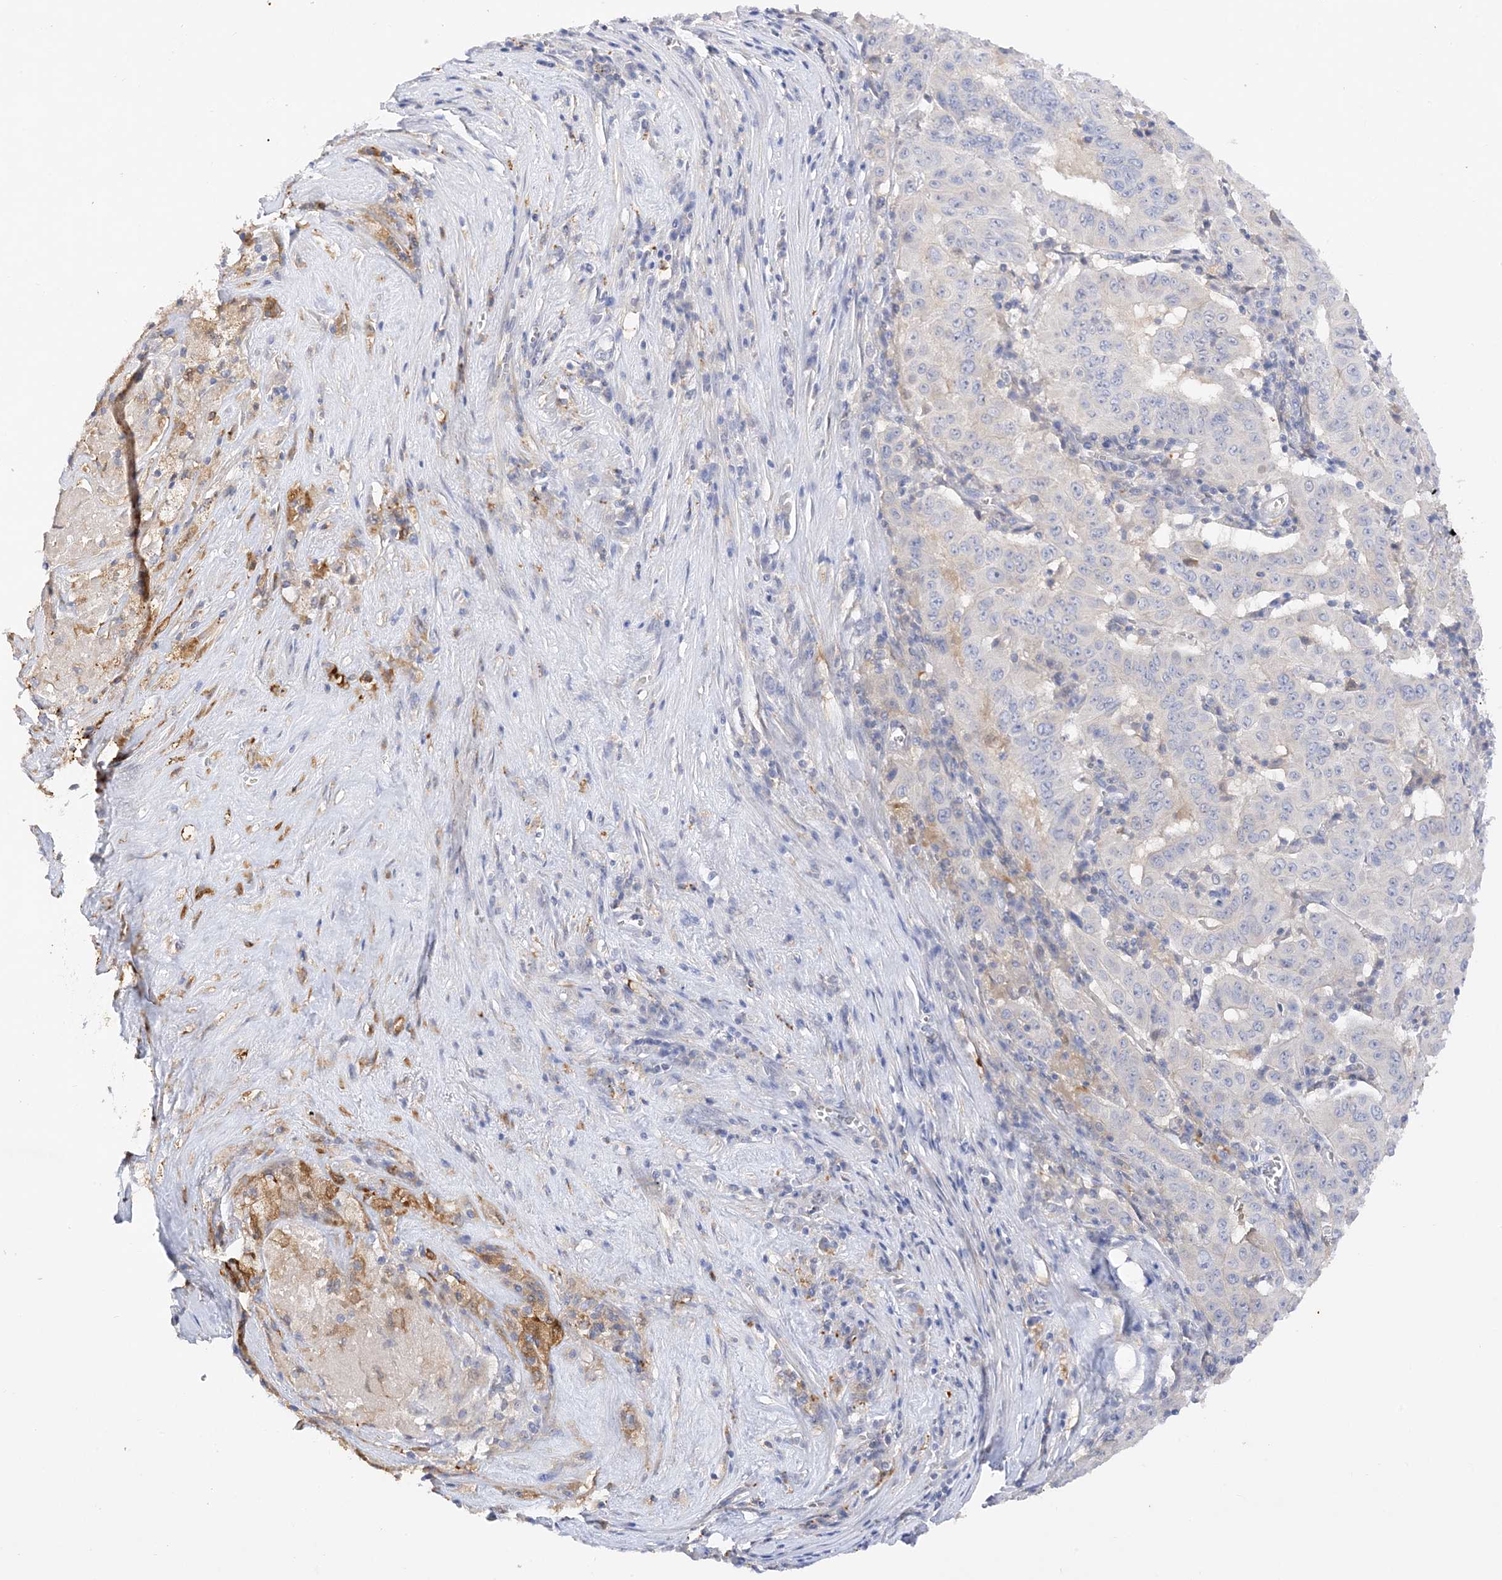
{"staining": {"intensity": "negative", "quantity": "none", "location": "none"}, "tissue": "pancreatic cancer", "cell_type": "Tumor cells", "image_type": "cancer", "snomed": [{"axis": "morphology", "description": "Adenocarcinoma, NOS"}, {"axis": "topography", "description": "Pancreas"}], "caption": "The IHC photomicrograph has no significant staining in tumor cells of pancreatic cancer tissue. The staining is performed using DAB (3,3'-diaminobenzidine) brown chromogen with nuclei counter-stained in using hematoxylin.", "gene": "ARV1", "patient": {"sex": "male", "age": 63}}